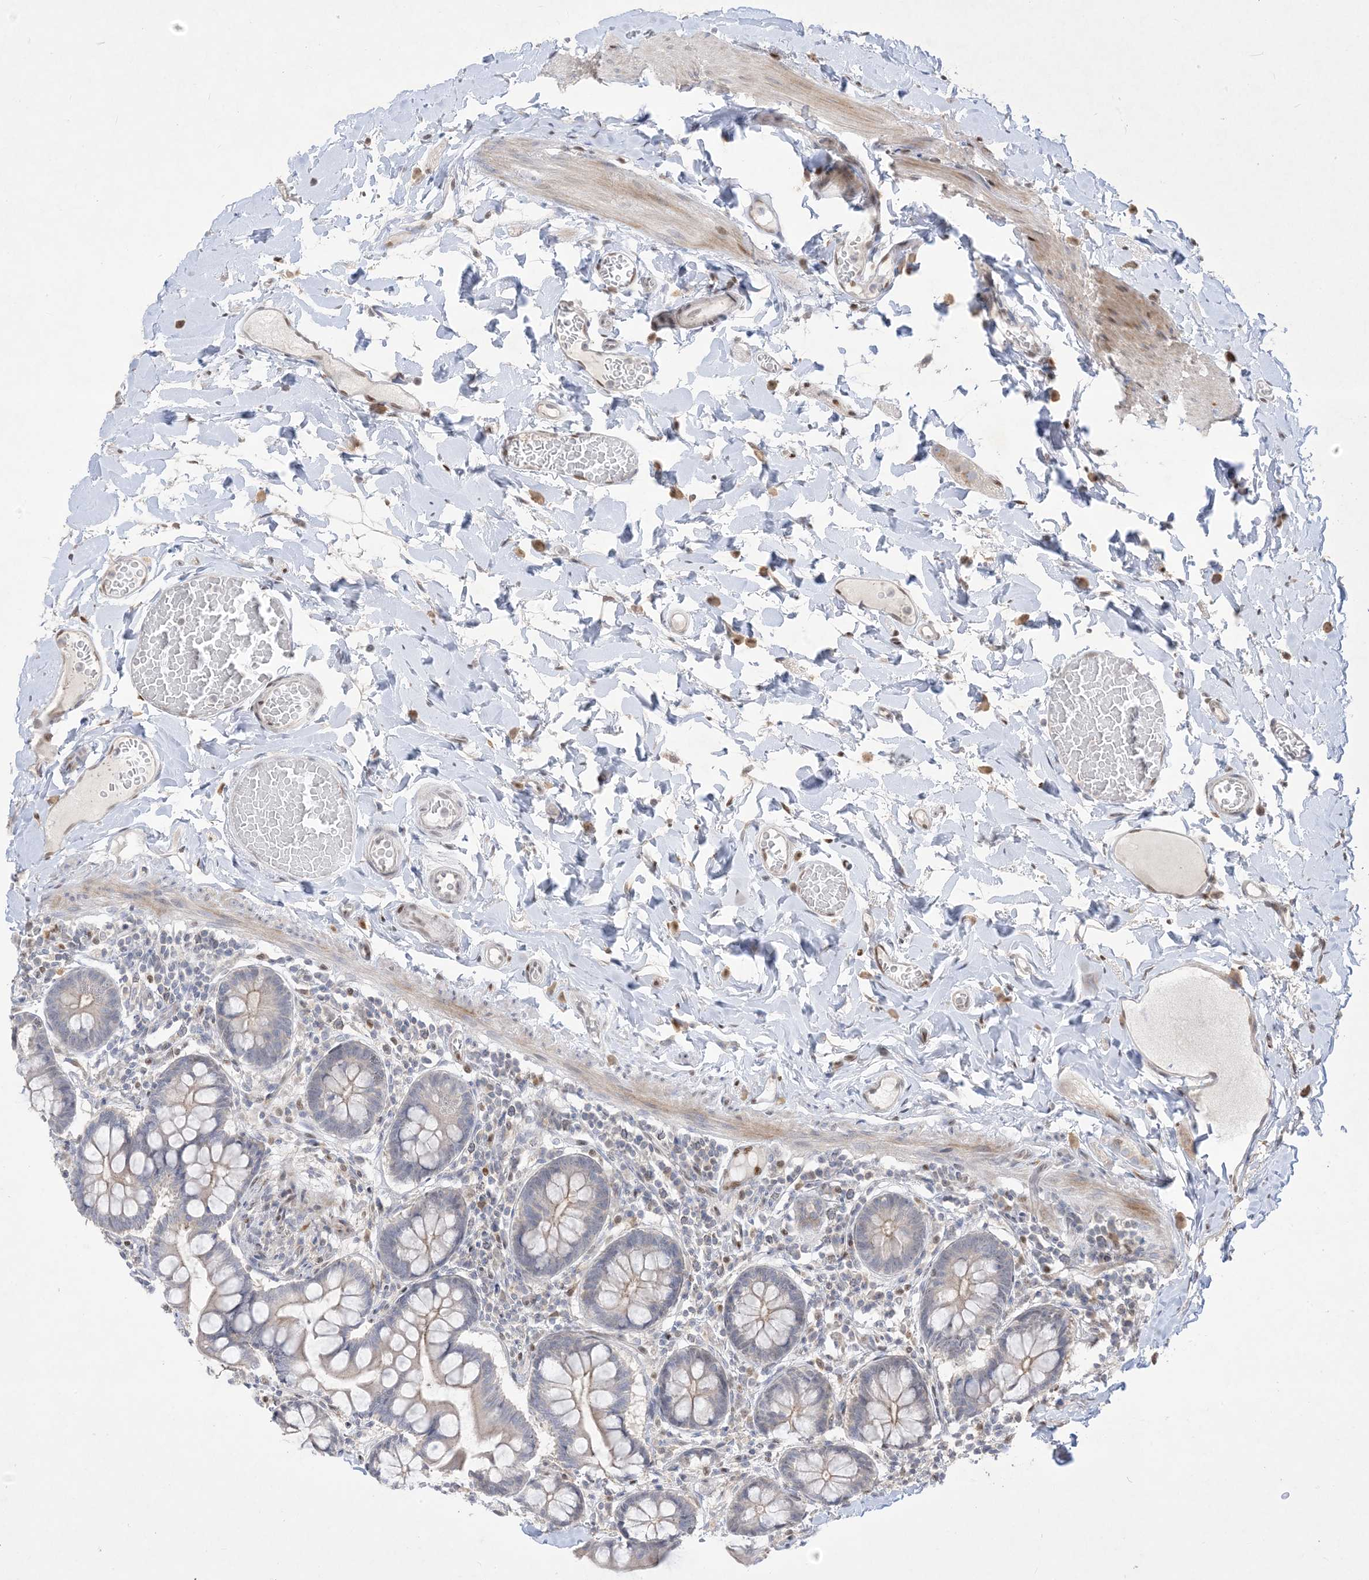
{"staining": {"intensity": "weak", "quantity": "<25%", "location": "cytoplasmic/membranous"}, "tissue": "small intestine", "cell_type": "Glandular cells", "image_type": "normal", "snomed": [{"axis": "morphology", "description": "Normal tissue, NOS"}, {"axis": "topography", "description": "Small intestine"}], "caption": "A high-resolution photomicrograph shows IHC staining of unremarkable small intestine, which displays no significant staining in glandular cells. (Immunohistochemistry (ihc), brightfield microscopy, high magnification).", "gene": "BHLHE40", "patient": {"sex": "male", "age": 41}}